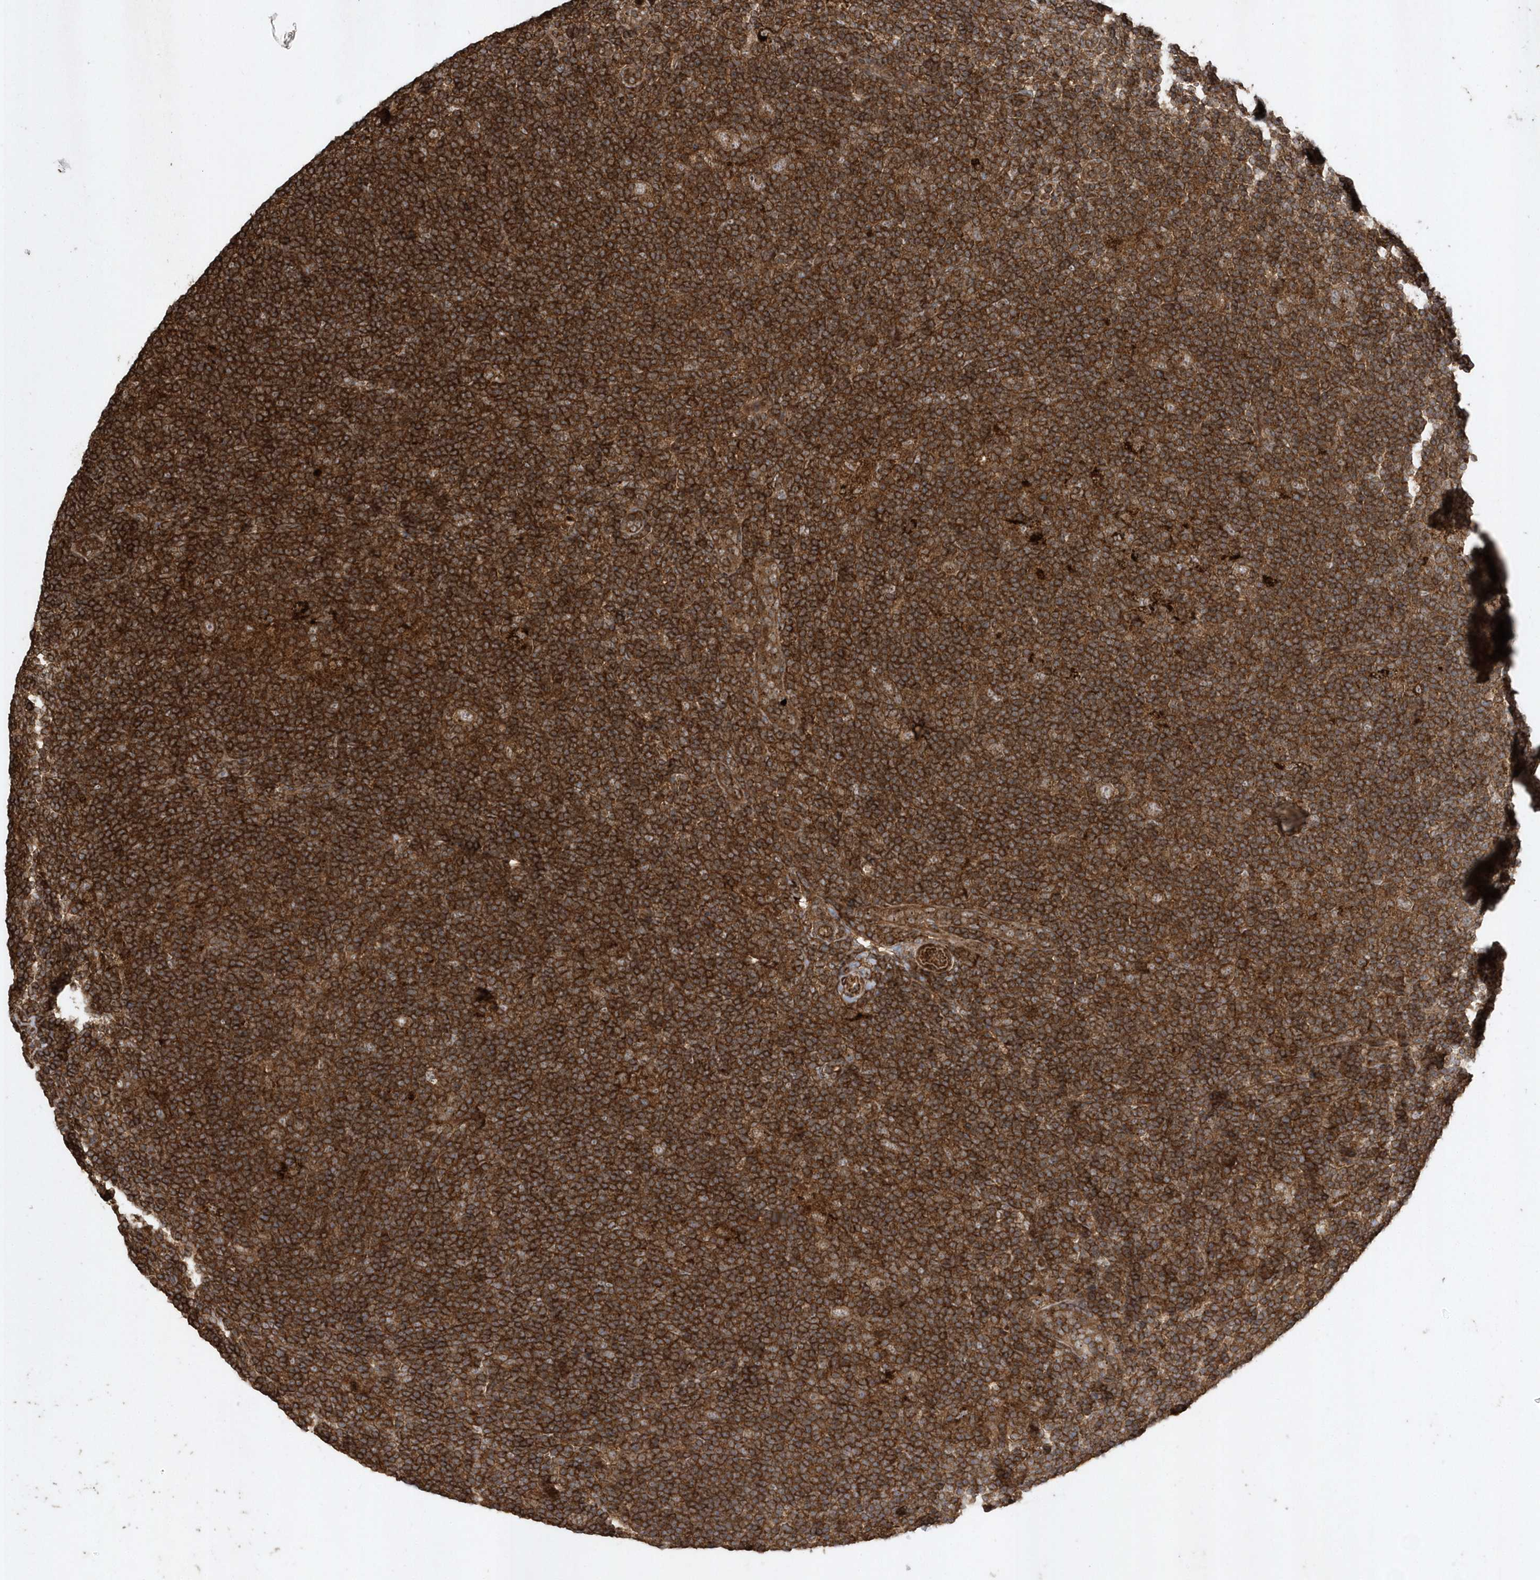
{"staining": {"intensity": "moderate", "quantity": ">75%", "location": "cytoplasmic/membranous"}, "tissue": "lymphoma", "cell_type": "Tumor cells", "image_type": "cancer", "snomed": [{"axis": "morphology", "description": "Hodgkin's disease, NOS"}, {"axis": "topography", "description": "Lymph node"}], "caption": "Lymphoma was stained to show a protein in brown. There is medium levels of moderate cytoplasmic/membranous expression in approximately >75% of tumor cells. (DAB IHC, brown staining for protein, blue staining for nuclei).", "gene": "SENP8", "patient": {"sex": "female", "age": 57}}